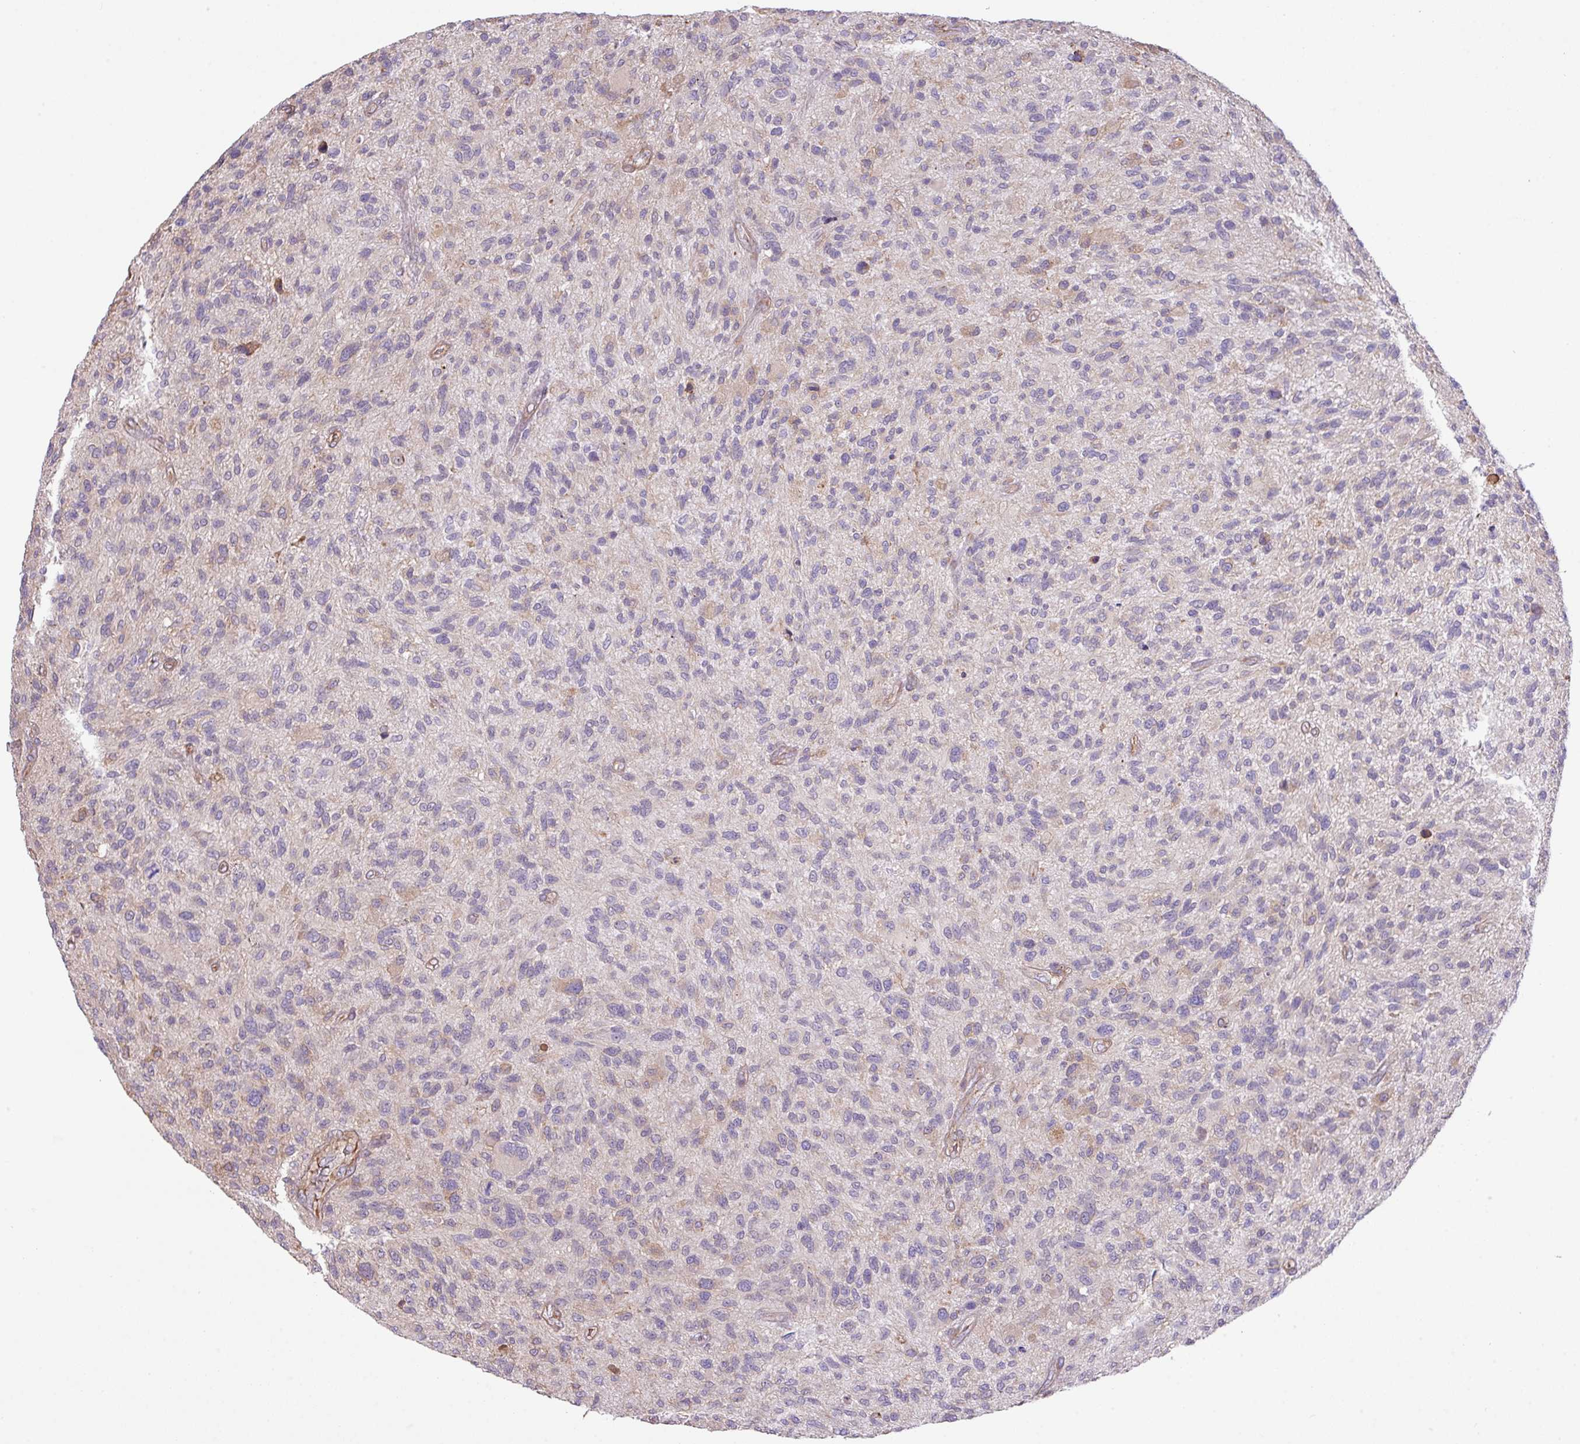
{"staining": {"intensity": "negative", "quantity": "none", "location": "none"}, "tissue": "glioma", "cell_type": "Tumor cells", "image_type": "cancer", "snomed": [{"axis": "morphology", "description": "Glioma, malignant, High grade"}, {"axis": "topography", "description": "Brain"}], "caption": "Protein analysis of glioma demonstrates no significant staining in tumor cells.", "gene": "LRRC41", "patient": {"sex": "male", "age": 47}}